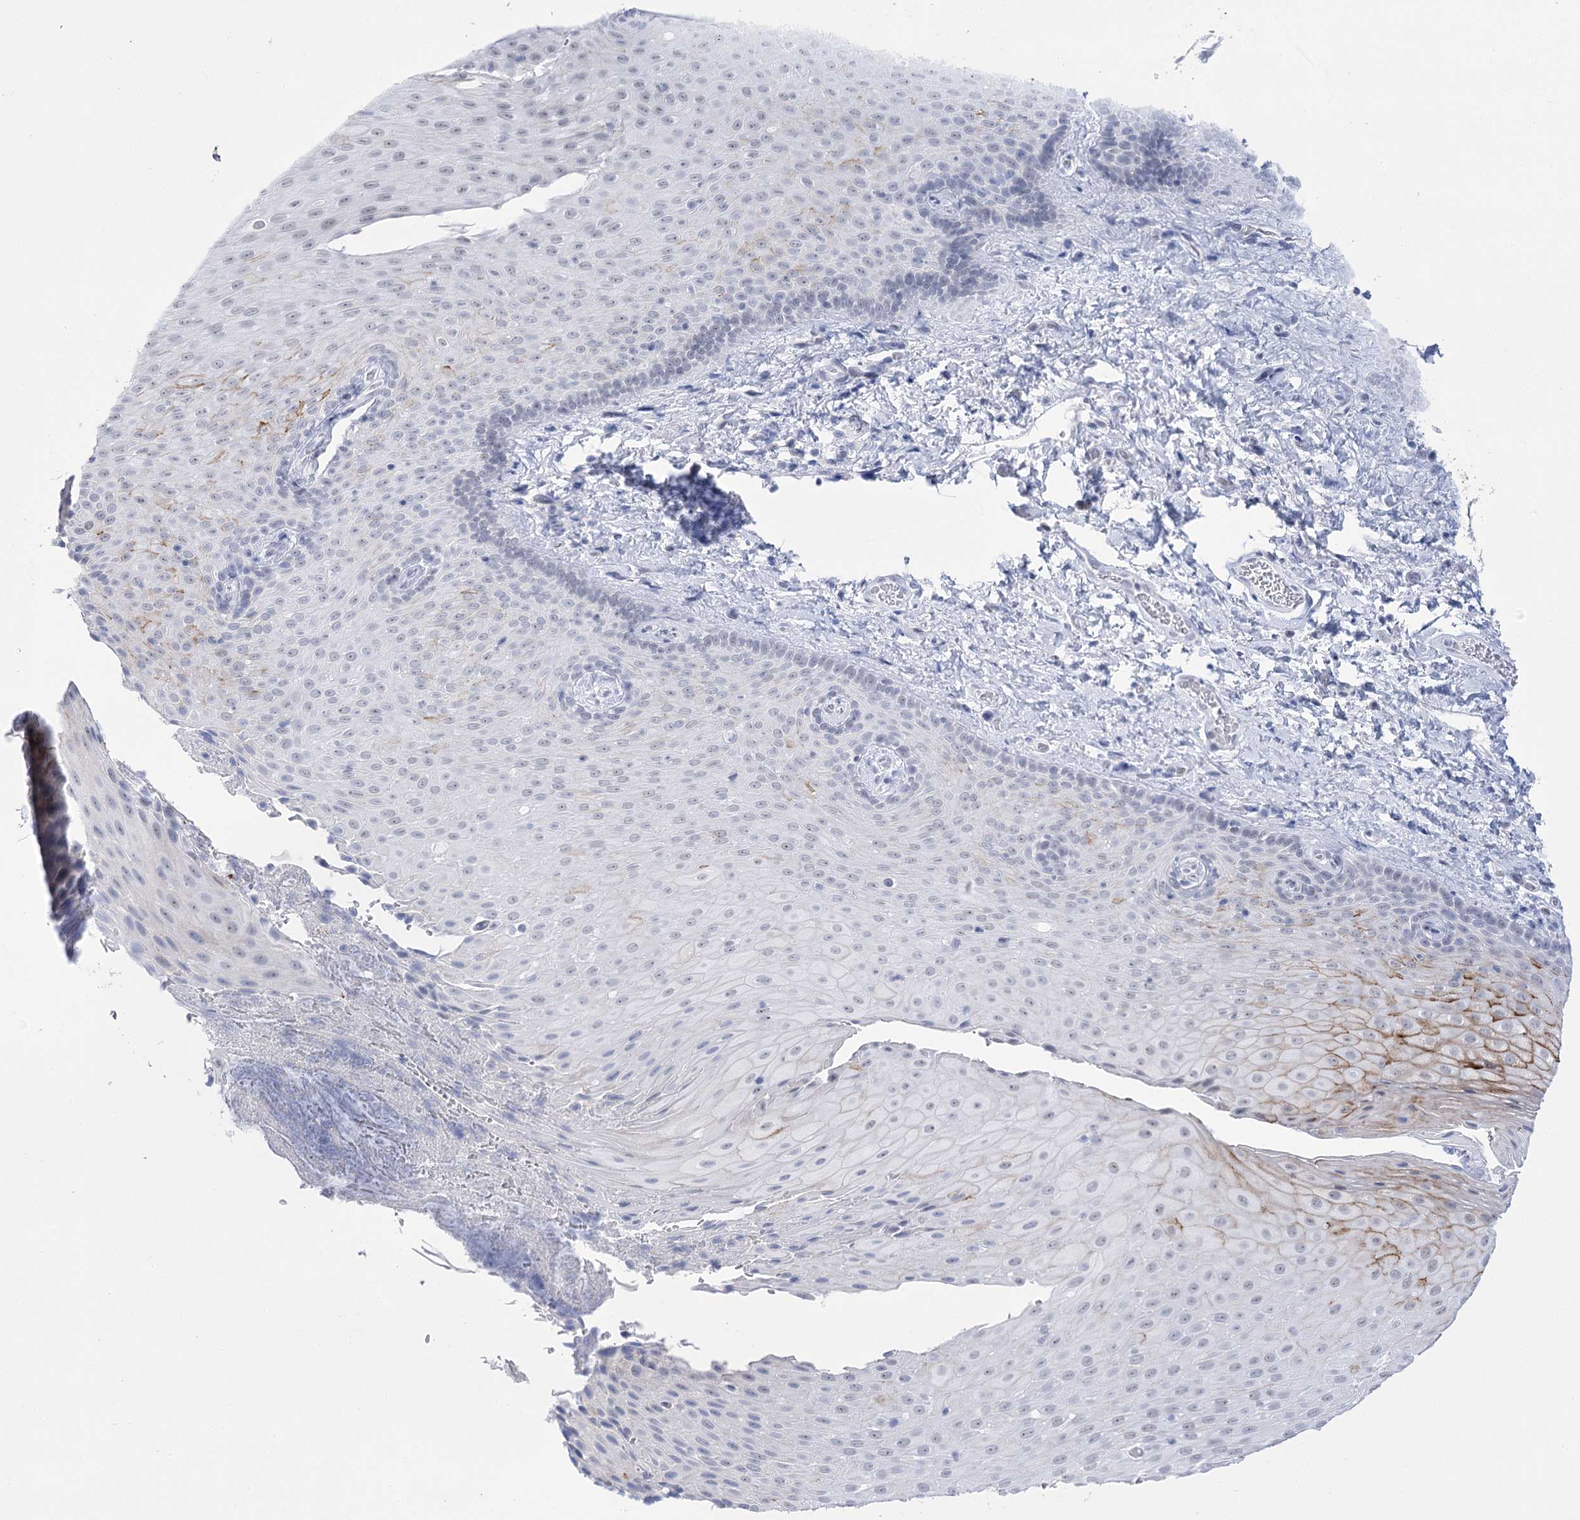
{"staining": {"intensity": "strong", "quantity": "<25%", "location": "cytoplasmic/membranous"}, "tissue": "skin", "cell_type": "Epidermal cells", "image_type": "normal", "snomed": [{"axis": "morphology", "description": "Normal tissue, NOS"}, {"axis": "topography", "description": "Anal"}], "caption": "Protein staining displays strong cytoplasmic/membranous expression in about <25% of epidermal cells in normal skin.", "gene": "HORMAD1", "patient": {"sex": "male", "age": 69}}